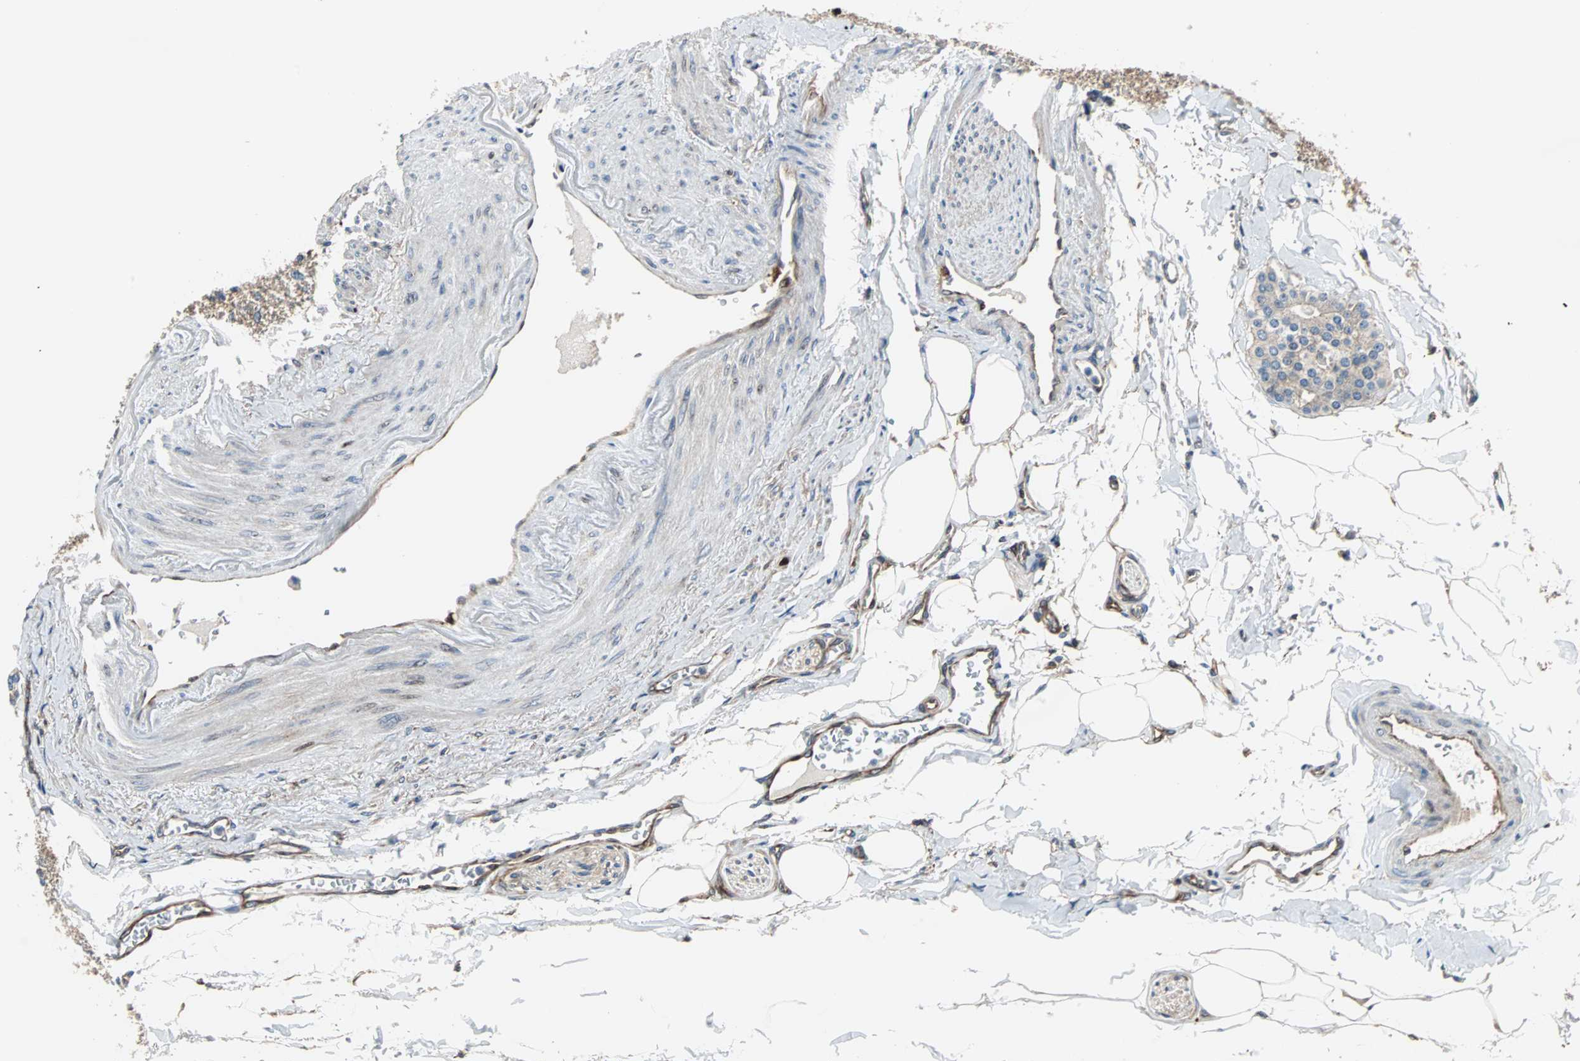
{"staining": {"intensity": "moderate", "quantity": ">75%", "location": "cytoplasmic/membranous"}, "tissue": "carcinoid", "cell_type": "Tumor cells", "image_type": "cancer", "snomed": [{"axis": "morphology", "description": "Carcinoid, malignant, NOS"}, {"axis": "topography", "description": "Colon"}], "caption": "Immunohistochemistry (IHC) histopathology image of carcinoid stained for a protein (brown), which demonstrates medium levels of moderate cytoplasmic/membranous positivity in approximately >75% of tumor cells.", "gene": "RELA", "patient": {"sex": "female", "age": 61}}